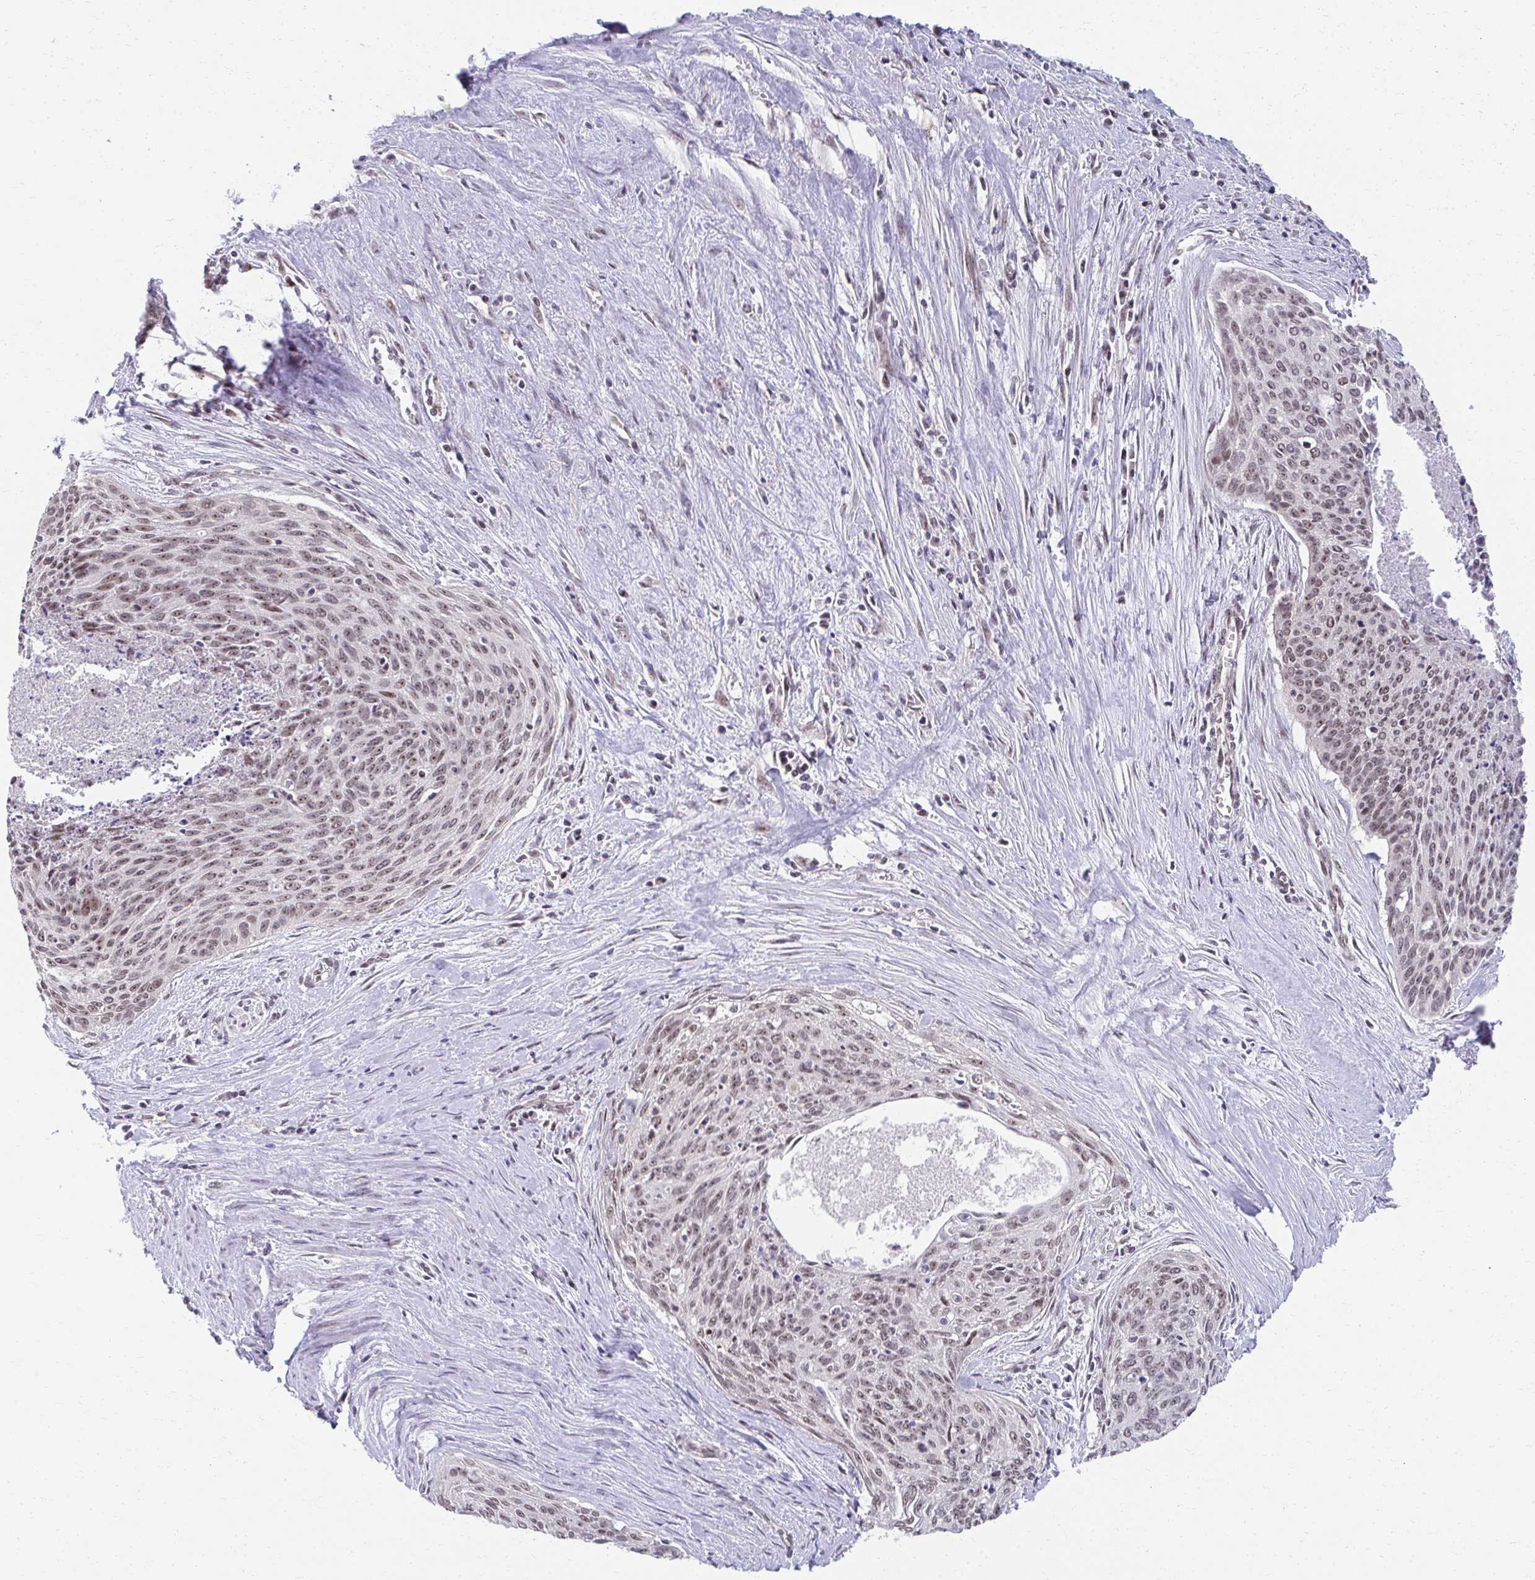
{"staining": {"intensity": "weak", "quantity": ">75%", "location": "nuclear"}, "tissue": "cervical cancer", "cell_type": "Tumor cells", "image_type": "cancer", "snomed": [{"axis": "morphology", "description": "Squamous cell carcinoma, NOS"}, {"axis": "topography", "description": "Cervix"}], "caption": "Tumor cells reveal low levels of weak nuclear staining in approximately >75% of cells in squamous cell carcinoma (cervical).", "gene": "HIRA", "patient": {"sex": "female", "age": 55}}